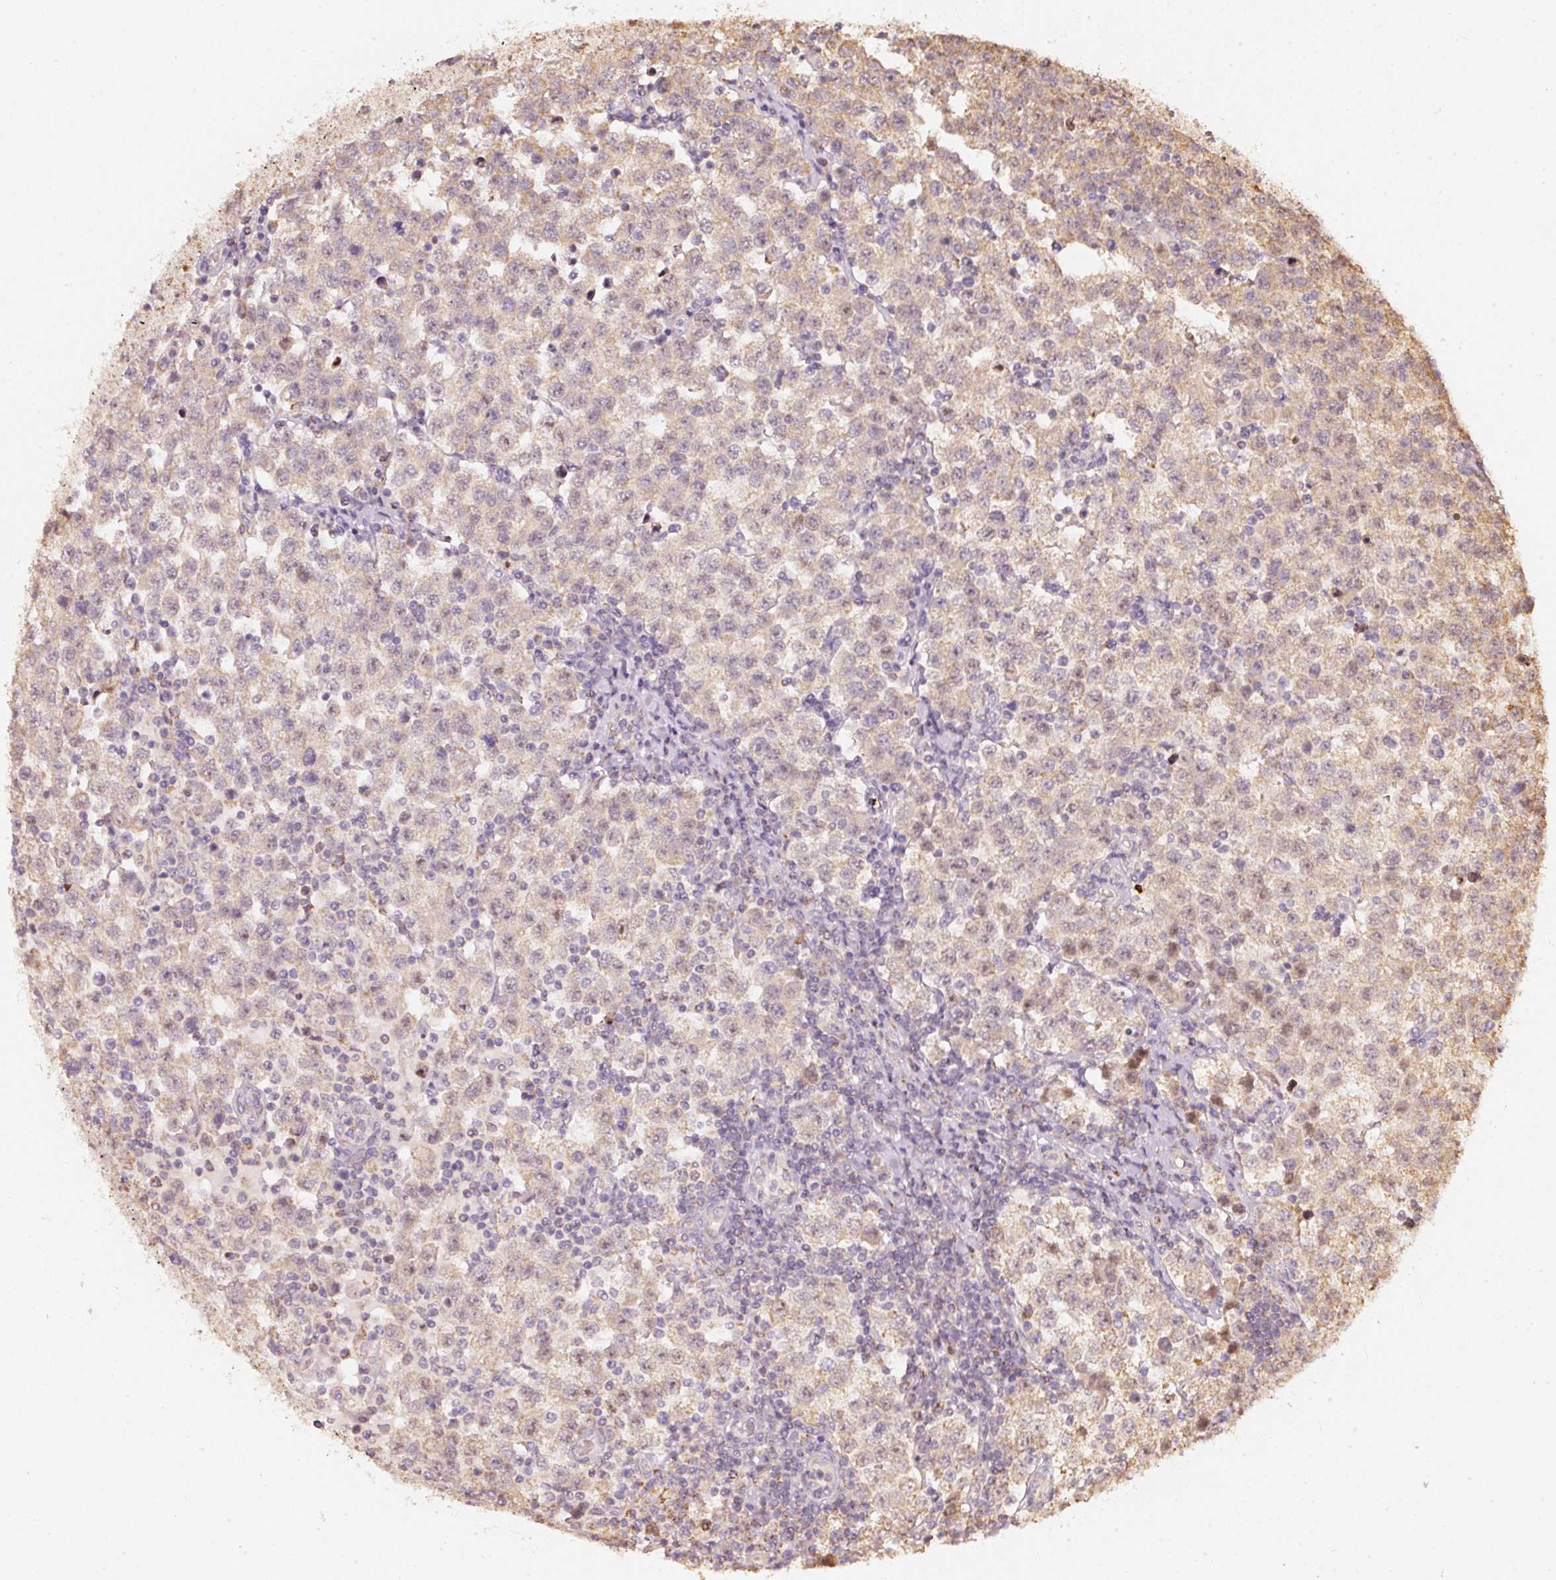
{"staining": {"intensity": "weak", "quantity": "25%-75%", "location": "cytoplasmic/membranous"}, "tissue": "testis cancer", "cell_type": "Tumor cells", "image_type": "cancer", "snomed": [{"axis": "morphology", "description": "Seminoma, NOS"}, {"axis": "topography", "description": "Testis"}], "caption": "The image displays a brown stain indicating the presence of a protein in the cytoplasmic/membranous of tumor cells in testis cancer. The protein is shown in brown color, while the nuclei are stained blue.", "gene": "RAB35", "patient": {"sex": "male", "age": 34}}